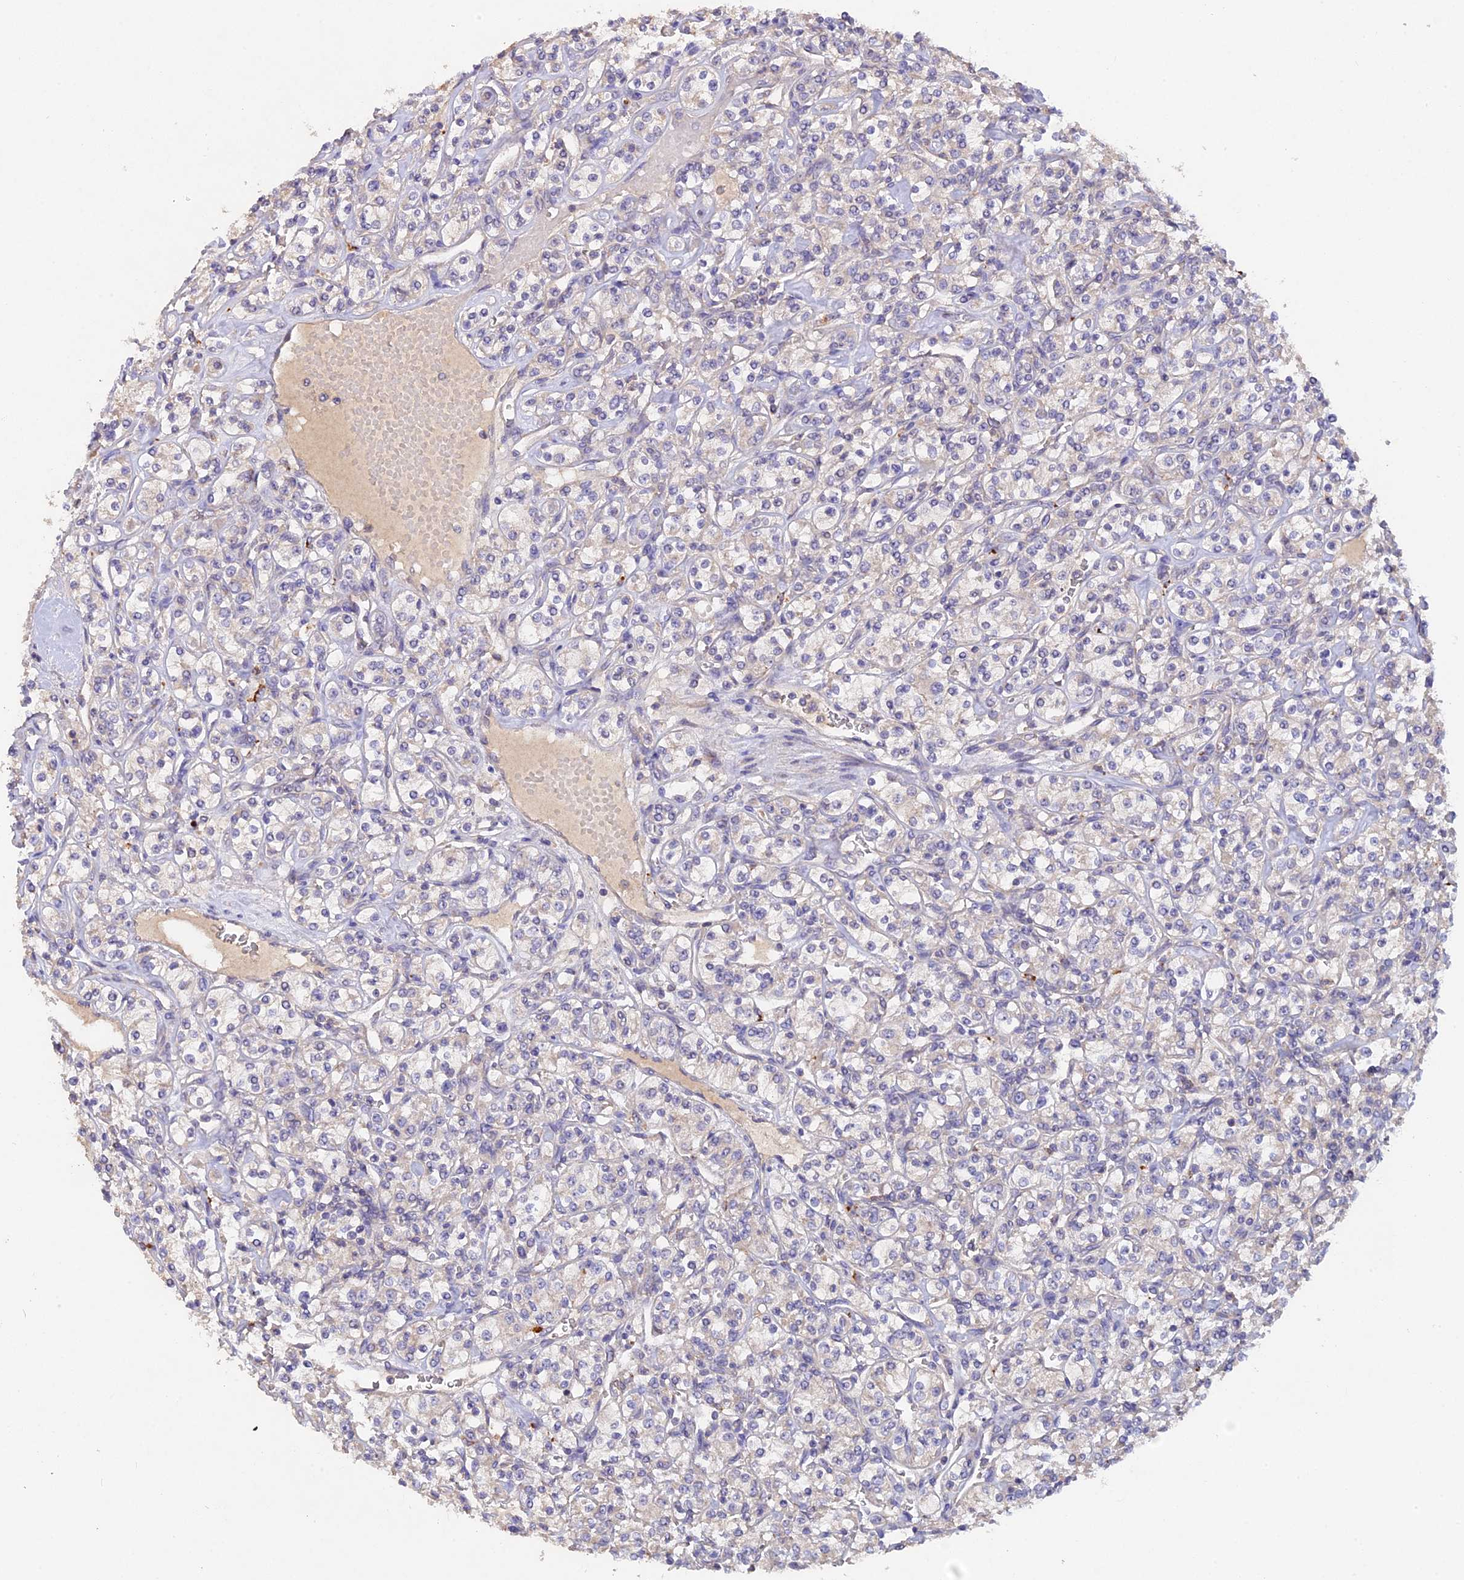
{"staining": {"intensity": "negative", "quantity": "none", "location": "none"}, "tissue": "renal cancer", "cell_type": "Tumor cells", "image_type": "cancer", "snomed": [{"axis": "morphology", "description": "Adenocarcinoma, NOS"}, {"axis": "topography", "description": "Kidney"}], "caption": "A high-resolution photomicrograph shows IHC staining of adenocarcinoma (renal), which demonstrates no significant expression in tumor cells.", "gene": "SLC26A4", "patient": {"sex": "male", "age": 77}}